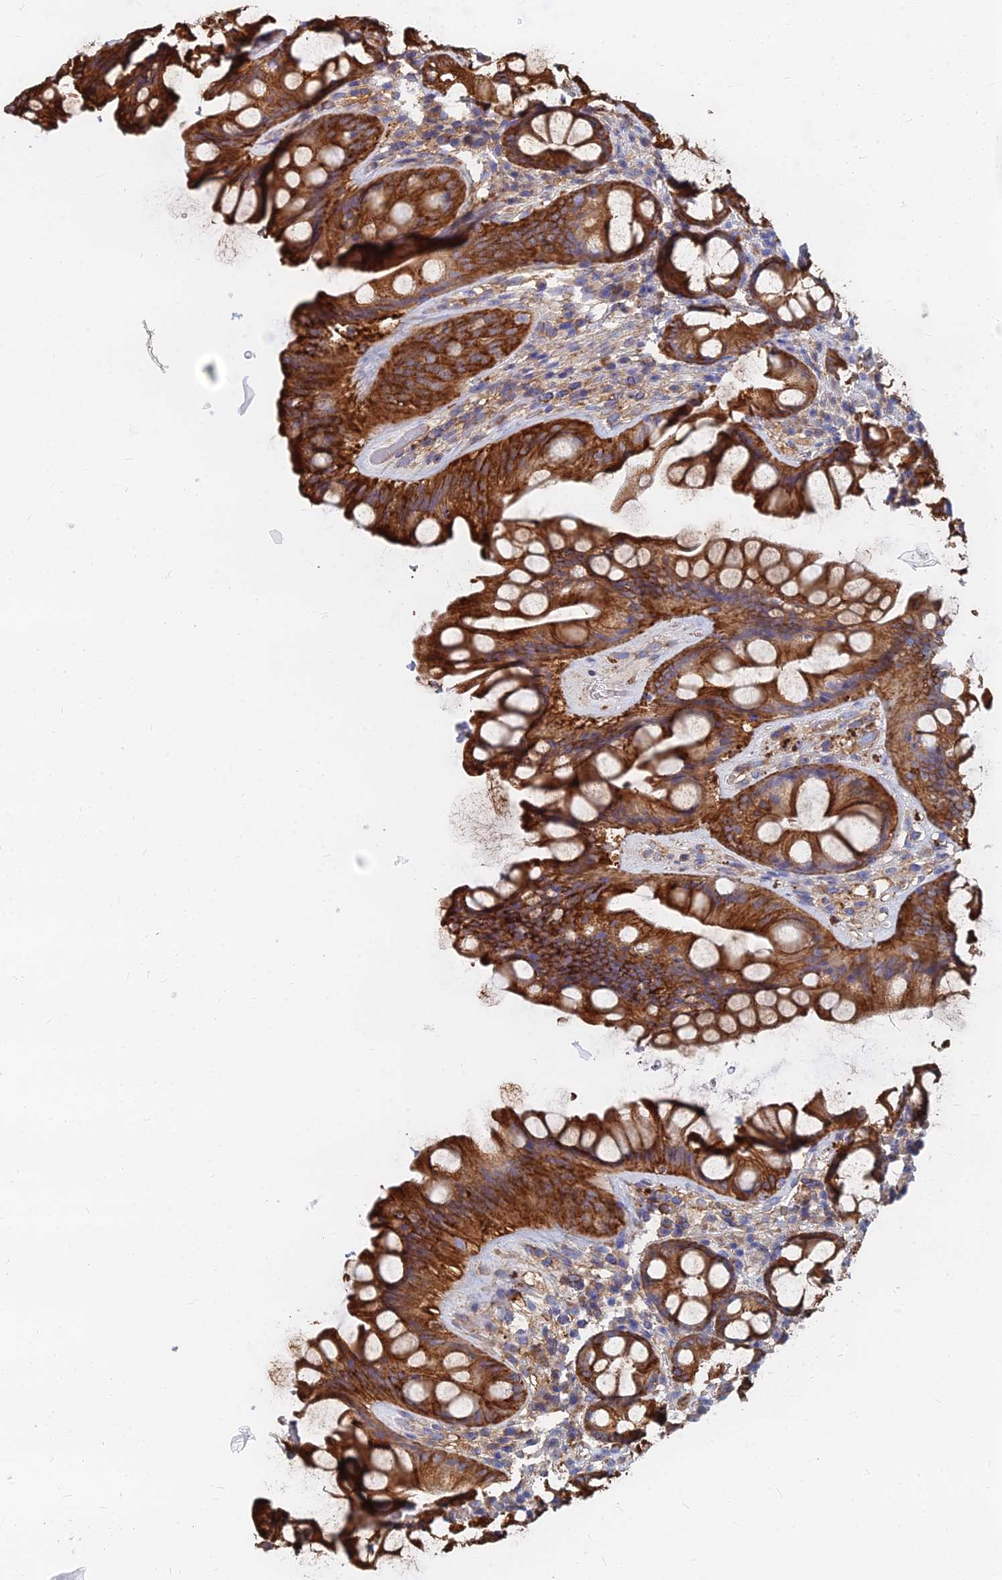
{"staining": {"intensity": "strong", "quantity": ">75%", "location": "cytoplasmic/membranous"}, "tissue": "rectum", "cell_type": "Glandular cells", "image_type": "normal", "snomed": [{"axis": "morphology", "description": "Normal tissue, NOS"}, {"axis": "topography", "description": "Rectum"}], "caption": "Unremarkable rectum reveals strong cytoplasmic/membranous staining in about >75% of glandular cells Using DAB (brown) and hematoxylin (blue) stains, captured at high magnification using brightfield microscopy..", "gene": "FFAR3", "patient": {"sex": "male", "age": 74}}